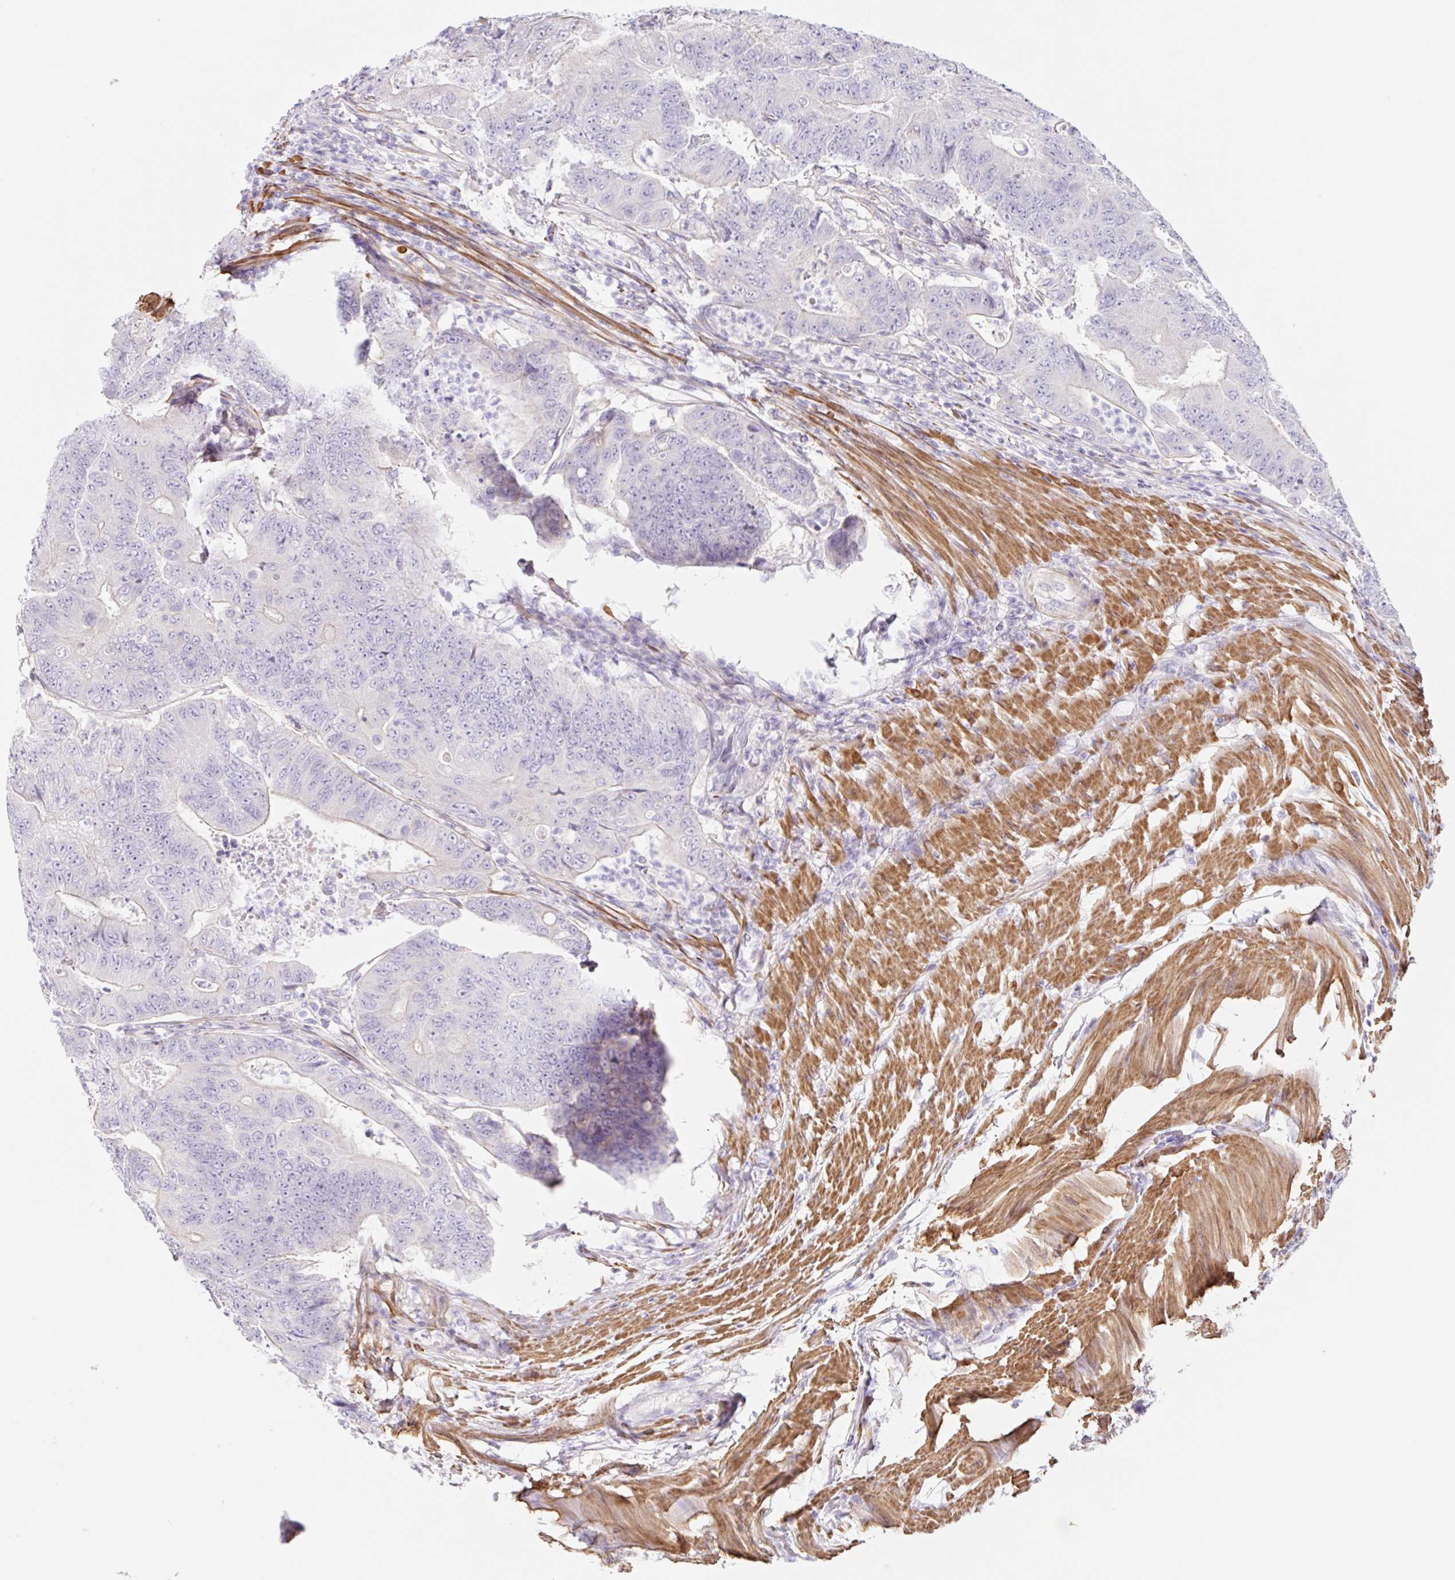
{"staining": {"intensity": "negative", "quantity": "none", "location": "none"}, "tissue": "colorectal cancer", "cell_type": "Tumor cells", "image_type": "cancer", "snomed": [{"axis": "morphology", "description": "Adenocarcinoma, NOS"}, {"axis": "topography", "description": "Colon"}], "caption": "The immunohistochemistry histopathology image has no significant expression in tumor cells of adenocarcinoma (colorectal) tissue.", "gene": "DCAF17", "patient": {"sex": "female", "age": 48}}